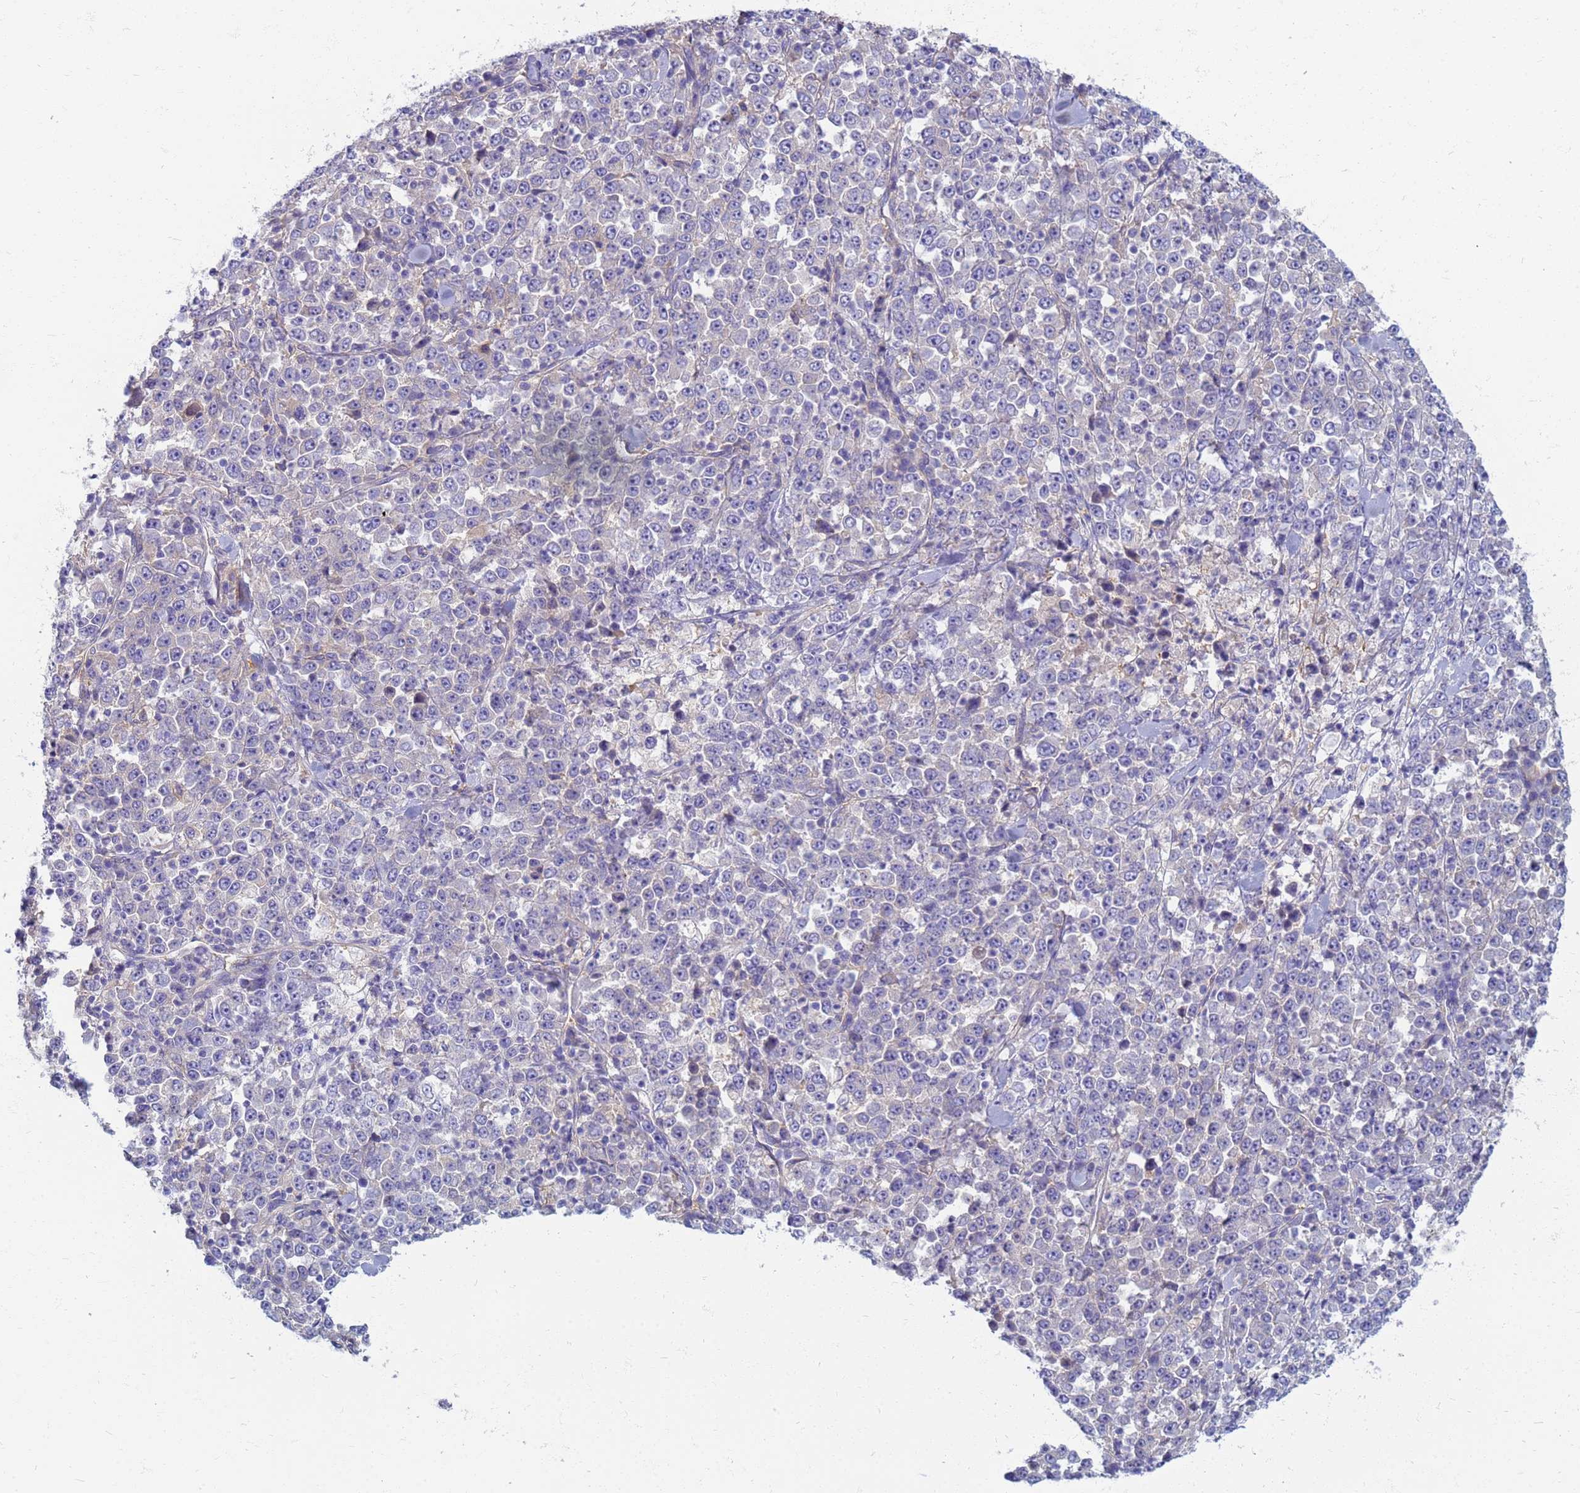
{"staining": {"intensity": "negative", "quantity": "none", "location": "none"}, "tissue": "stomach cancer", "cell_type": "Tumor cells", "image_type": "cancer", "snomed": [{"axis": "morphology", "description": "Normal tissue, NOS"}, {"axis": "morphology", "description": "Adenocarcinoma, NOS"}, {"axis": "topography", "description": "Stomach, upper"}, {"axis": "topography", "description": "Stomach"}], "caption": "There is no significant staining in tumor cells of stomach adenocarcinoma.", "gene": "EEA1", "patient": {"sex": "male", "age": 59}}